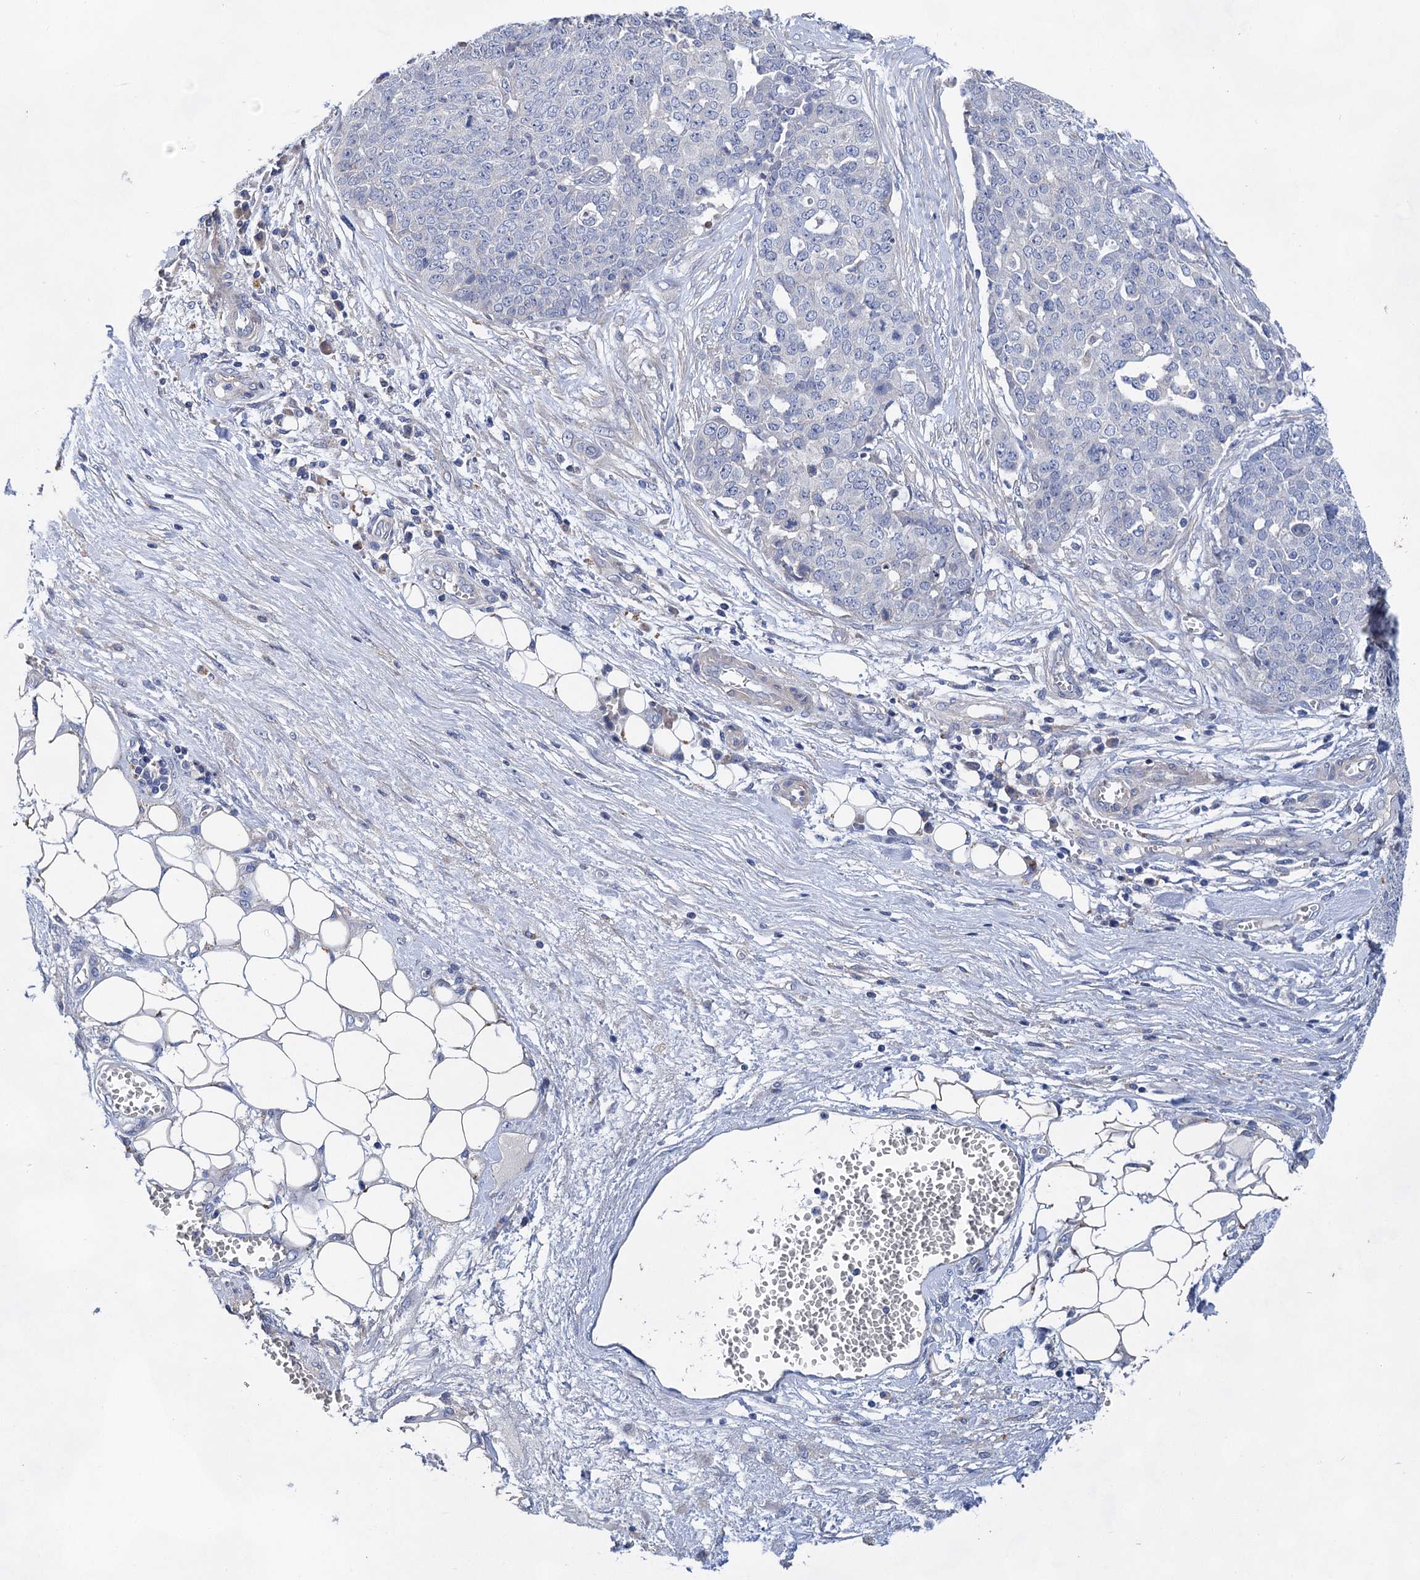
{"staining": {"intensity": "negative", "quantity": "none", "location": "none"}, "tissue": "ovarian cancer", "cell_type": "Tumor cells", "image_type": "cancer", "snomed": [{"axis": "morphology", "description": "Cystadenocarcinoma, serous, NOS"}, {"axis": "topography", "description": "Soft tissue"}, {"axis": "topography", "description": "Ovary"}], "caption": "Immunohistochemistry image of neoplastic tissue: ovarian cancer stained with DAB (3,3'-diaminobenzidine) reveals no significant protein staining in tumor cells.", "gene": "GPR155", "patient": {"sex": "female", "age": 57}}